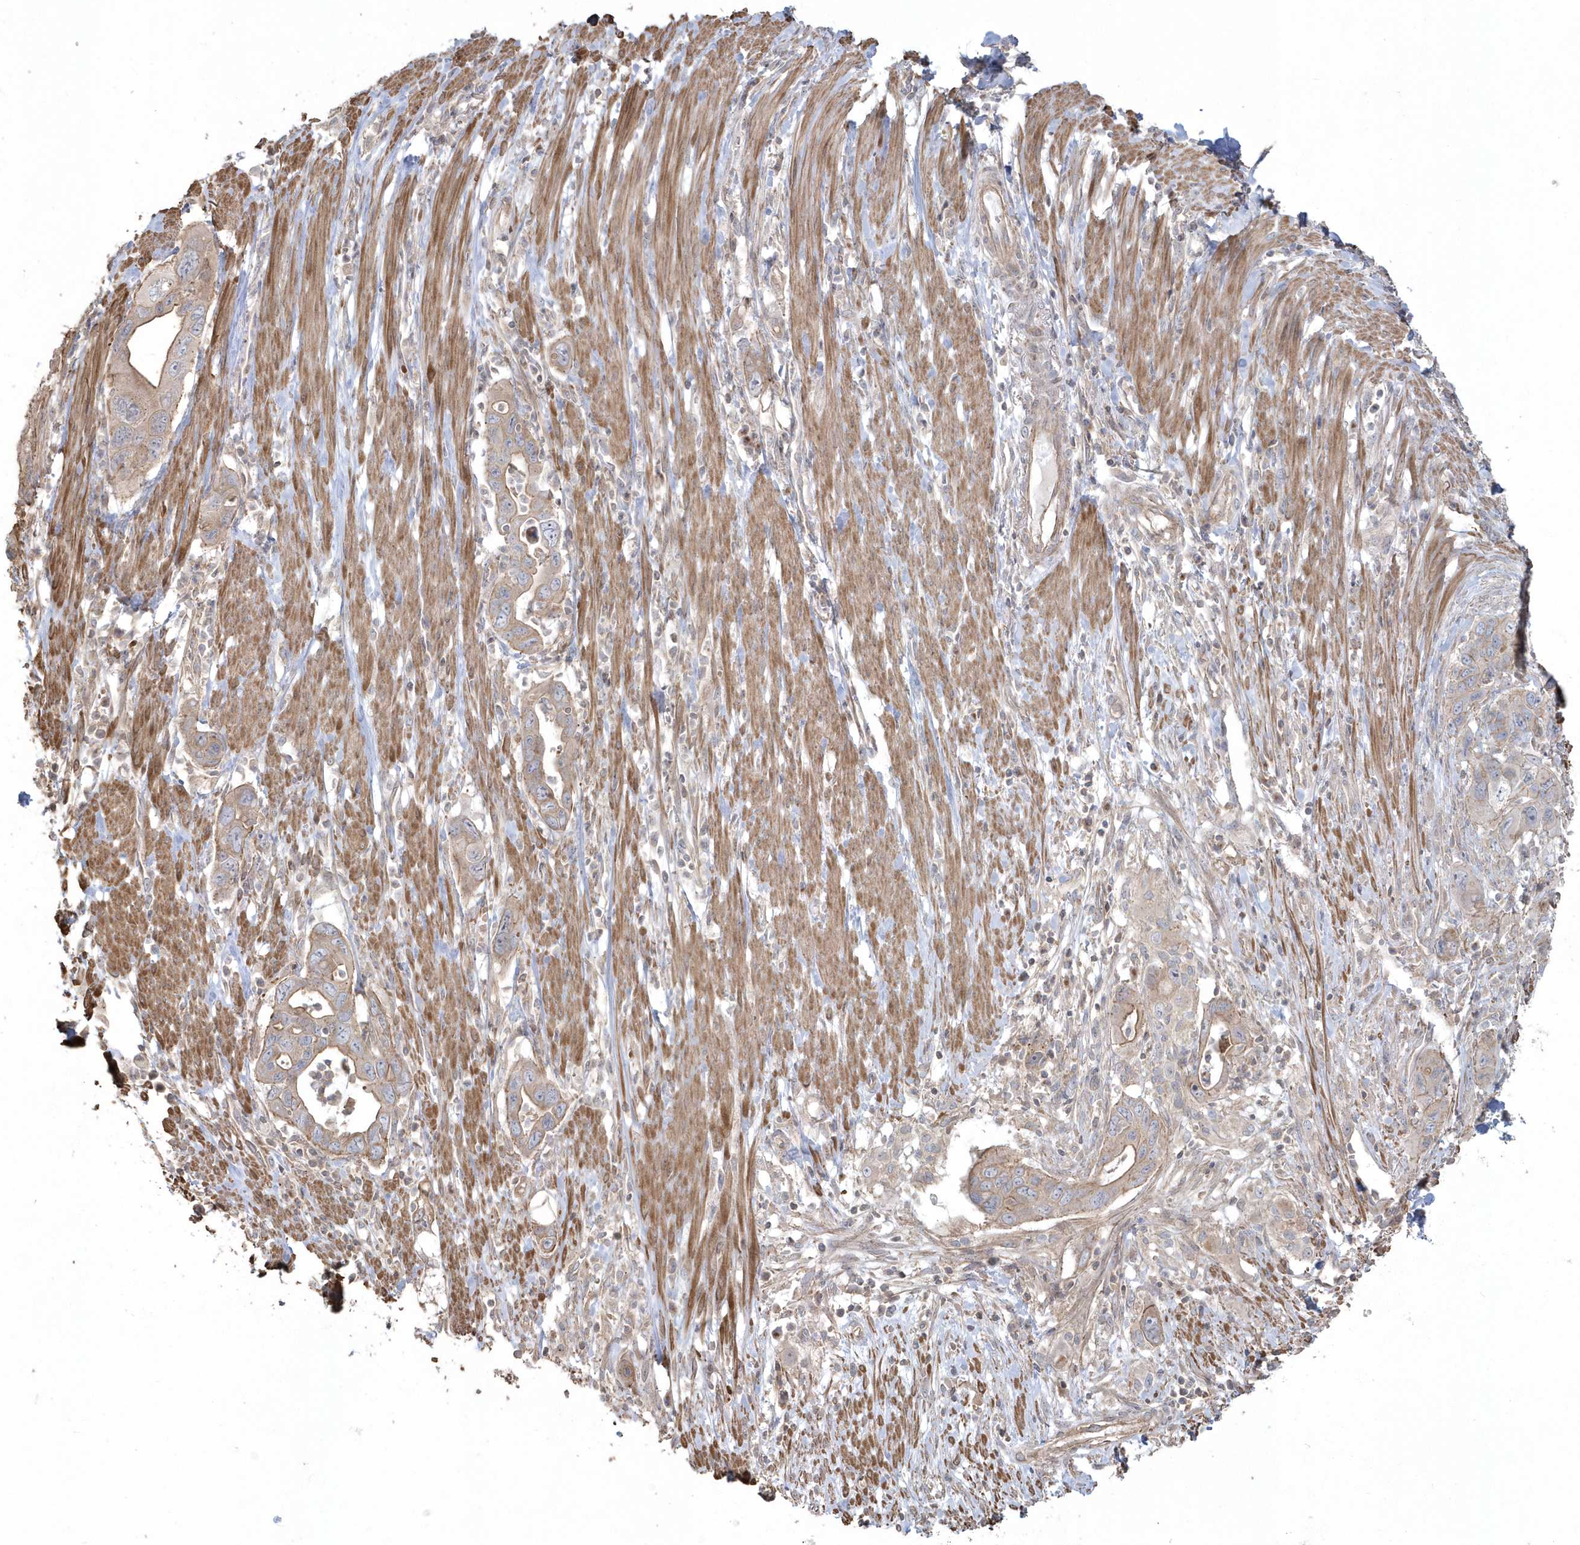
{"staining": {"intensity": "weak", "quantity": "25%-75%", "location": "cytoplasmic/membranous"}, "tissue": "pancreatic cancer", "cell_type": "Tumor cells", "image_type": "cancer", "snomed": [{"axis": "morphology", "description": "Adenocarcinoma, NOS"}, {"axis": "topography", "description": "Pancreas"}], "caption": "The immunohistochemical stain shows weak cytoplasmic/membranous positivity in tumor cells of pancreatic cancer (adenocarcinoma) tissue. (DAB = brown stain, brightfield microscopy at high magnification).", "gene": "ARMC8", "patient": {"sex": "female", "age": 71}}